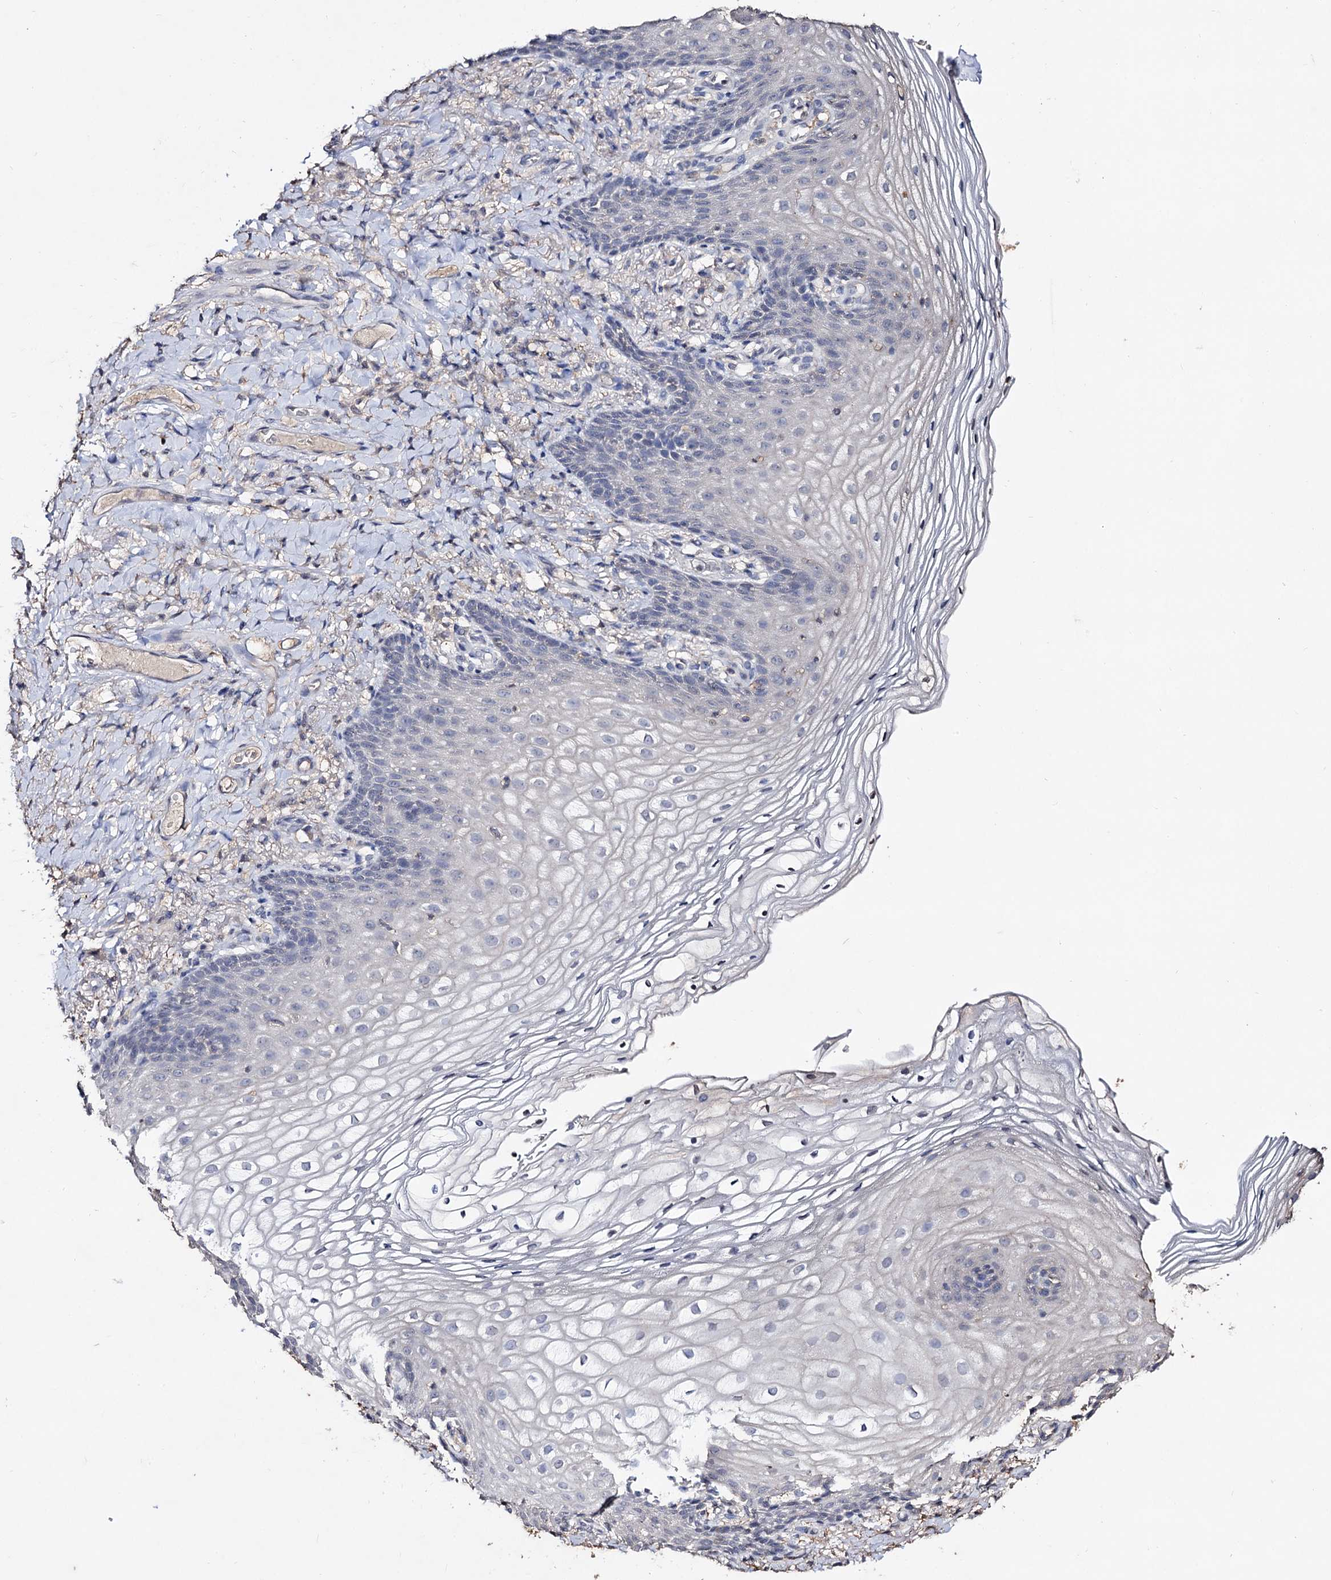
{"staining": {"intensity": "negative", "quantity": "none", "location": "none"}, "tissue": "vagina", "cell_type": "Squamous epithelial cells", "image_type": "normal", "snomed": [{"axis": "morphology", "description": "Normal tissue, NOS"}, {"axis": "topography", "description": "Vagina"}], "caption": "Unremarkable vagina was stained to show a protein in brown. There is no significant staining in squamous epithelial cells. (DAB immunohistochemistry with hematoxylin counter stain).", "gene": "PLIN1", "patient": {"sex": "female", "age": 60}}